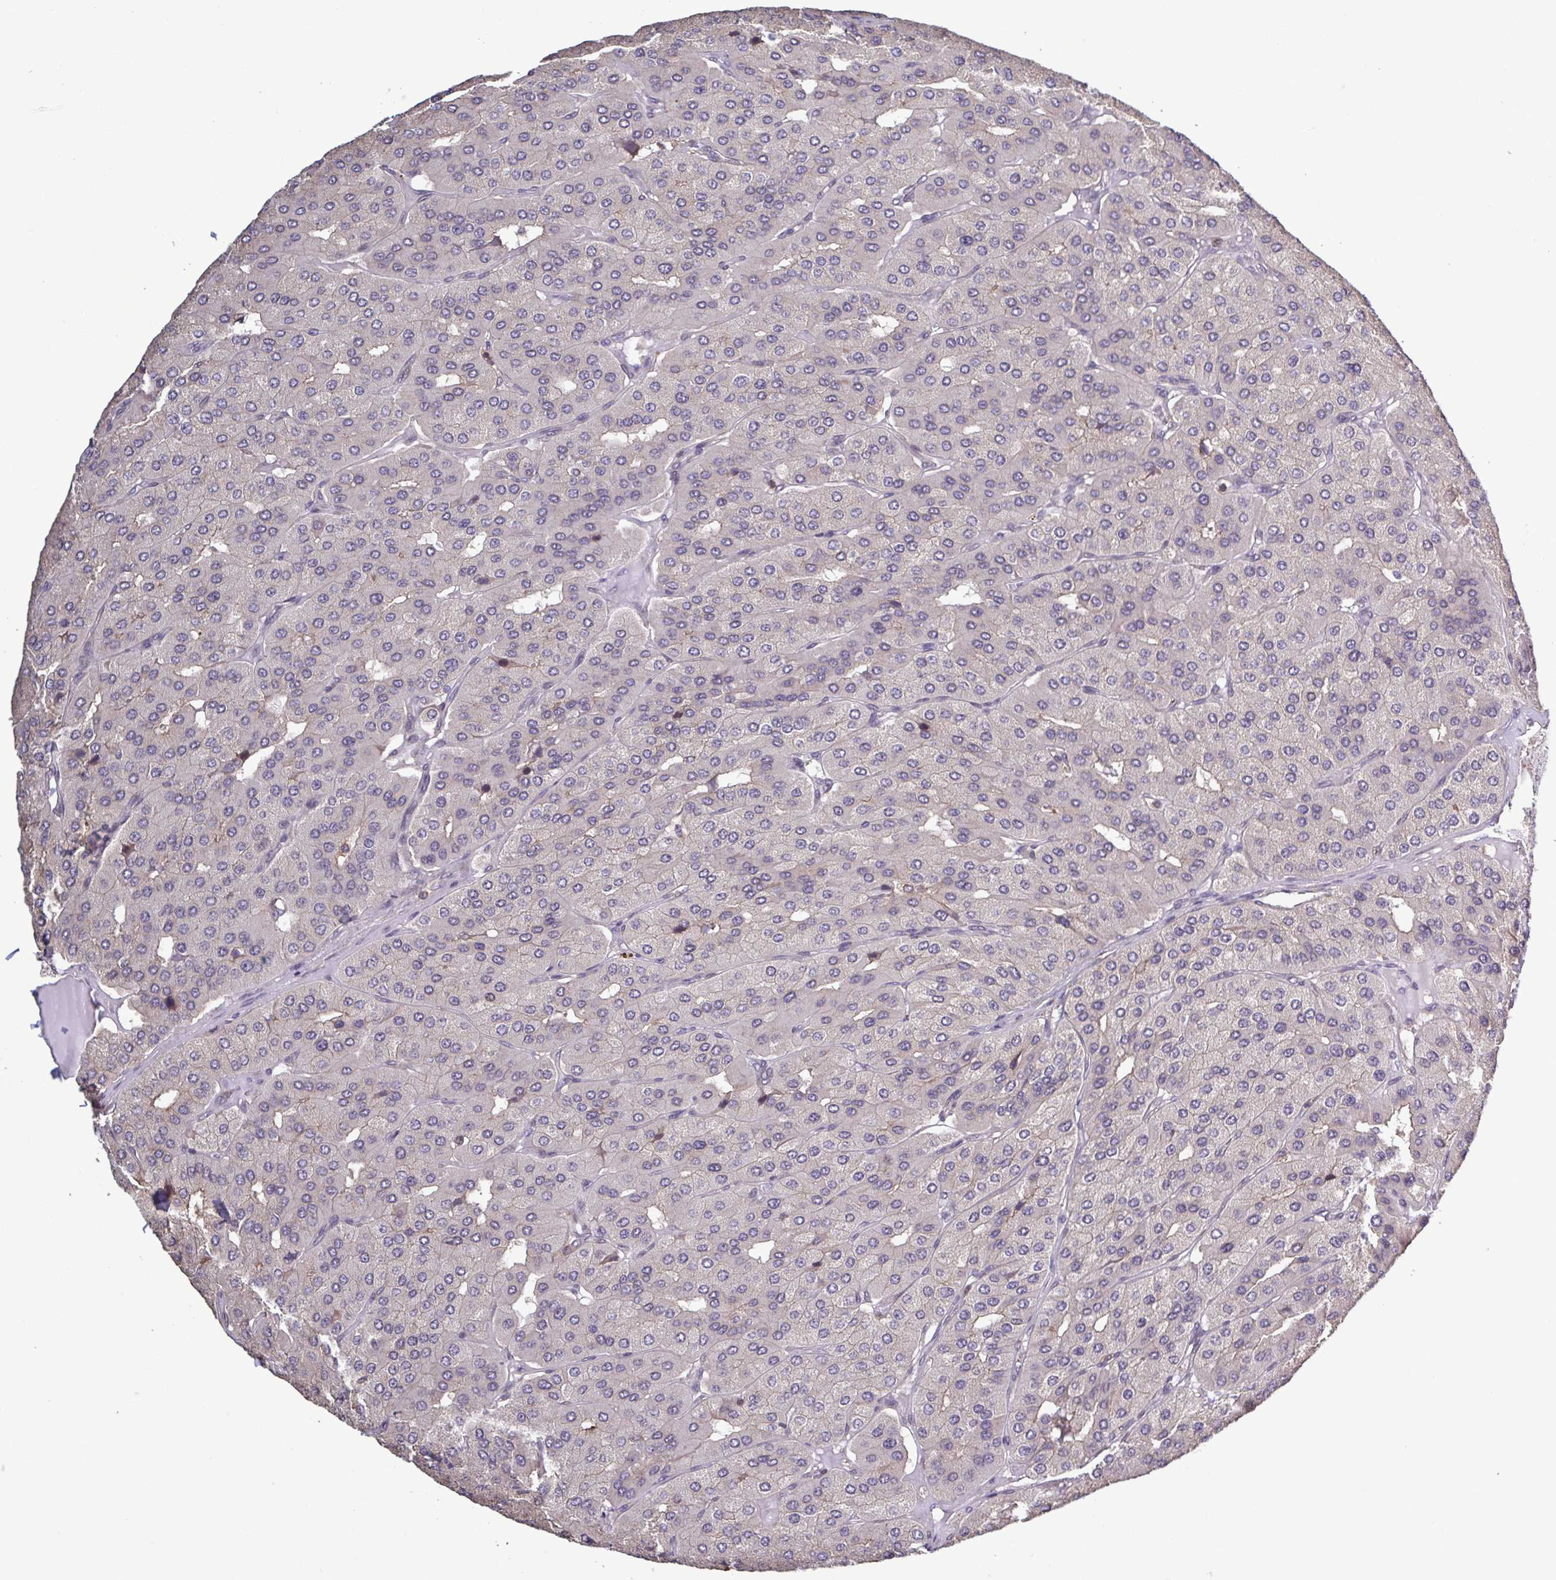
{"staining": {"intensity": "negative", "quantity": "none", "location": "none"}, "tissue": "parathyroid gland", "cell_type": "Glandular cells", "image_type": "normal", "snomed": [{"axis": "morphology", "description": "Normal tissue, NOS"}, {"axis": "morphology", "description": "Adenoma, NOS"}, {"axis": "topography", "description": "Parathyroid gland"}], "caption": "DAB (3,3'-diaminobenzidine) immunohistochemical staining of benign human parathyroid gland demonstrates no significant staining in glandular cells. (DAB IHC with hematoxylin counter stain).", "gene": "ZNF200", "patient": {"sex": "female", "age": 86}}